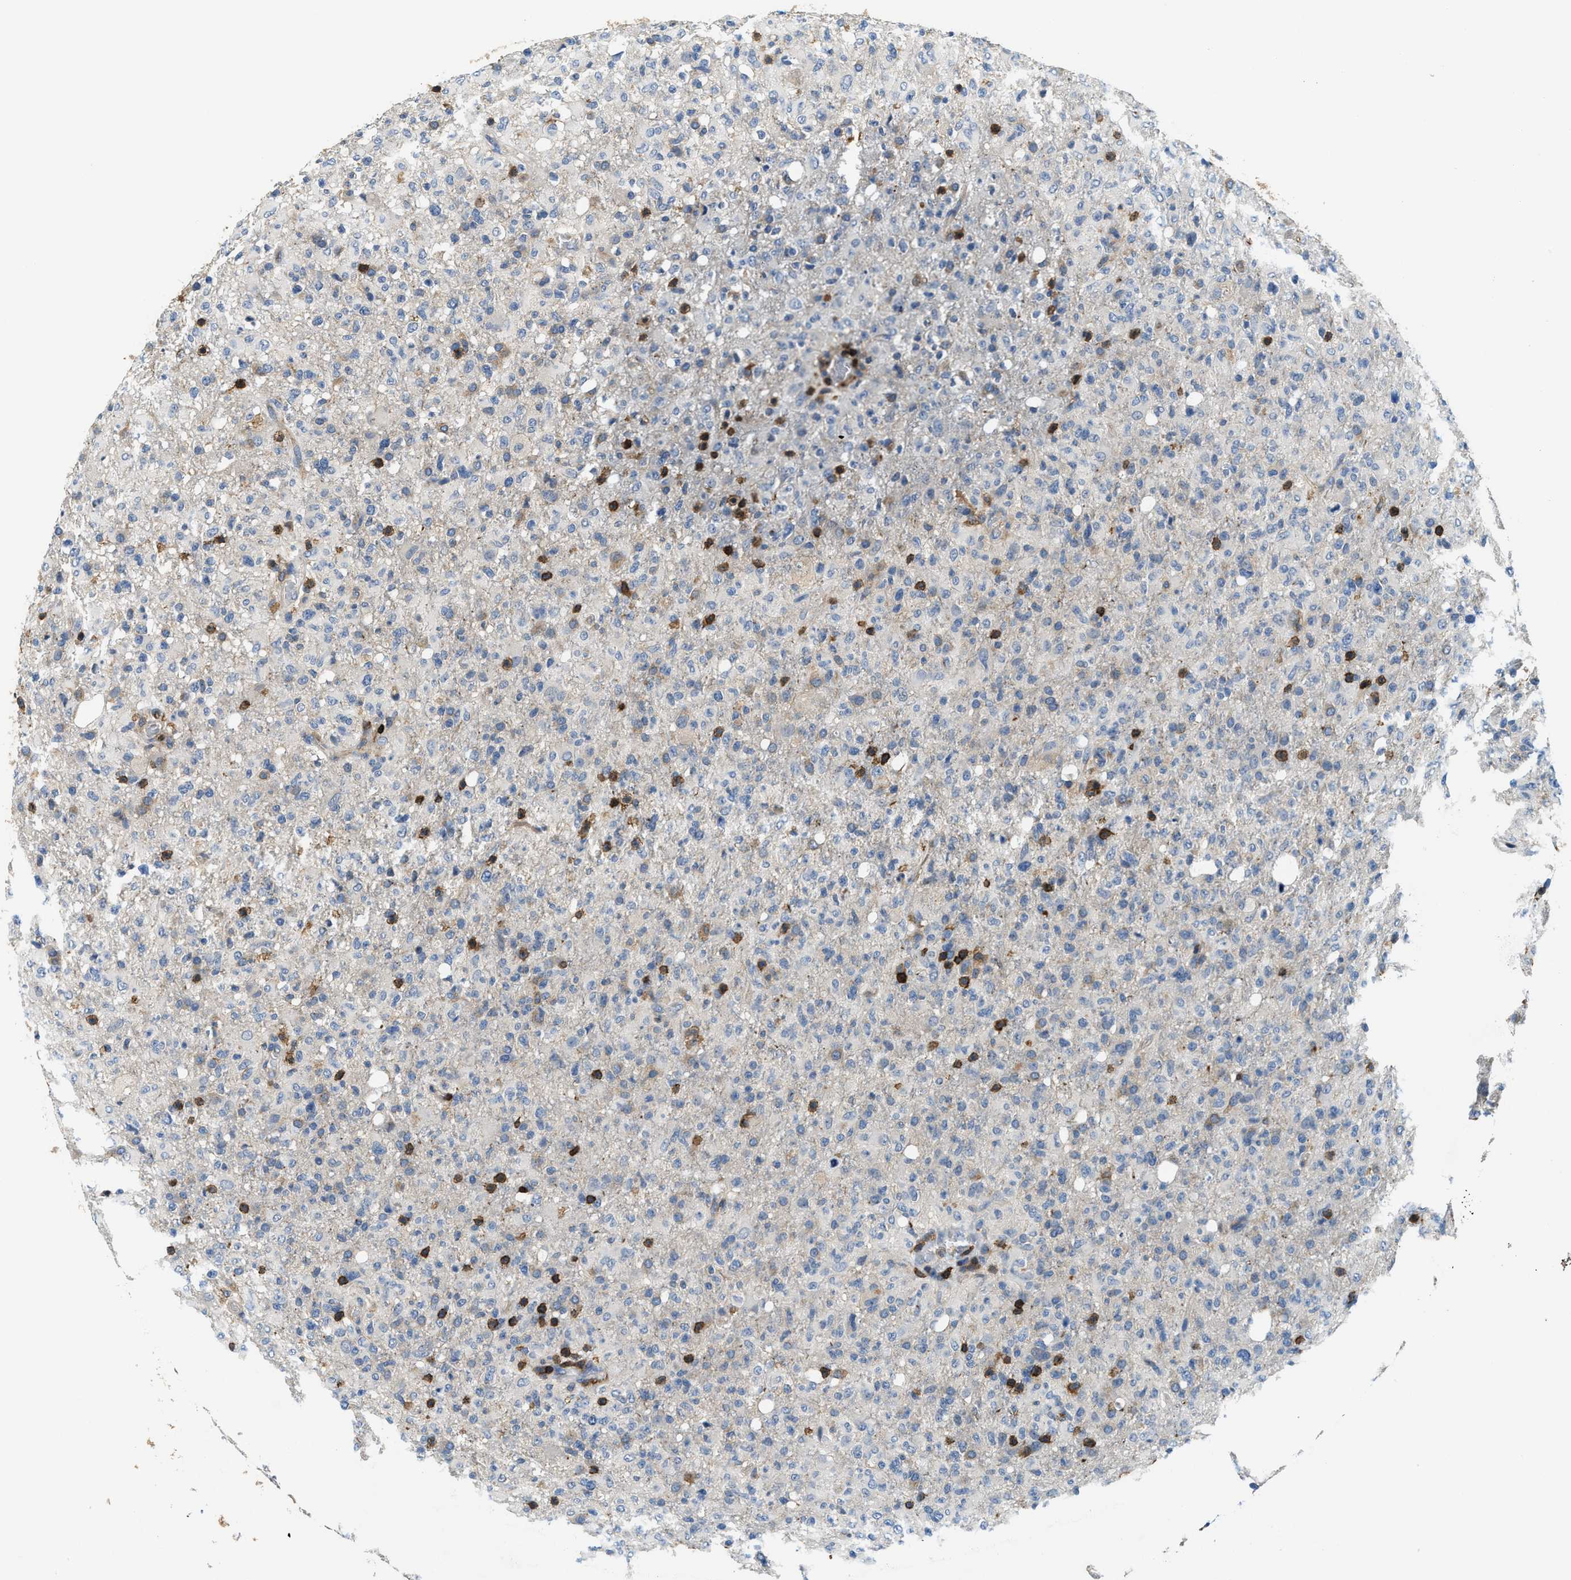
{"staining": {"intensity": "negative", "quantity": "none", "location": "none"}, "tissue": "glioma", "cell_type": "Tumor cells", "image_type": "cancer", "snomed": [{"axis": "morphology", "description": "Glioma, malignant, High grade"}, {"axis": "topography", "description": "Brain"}], "caption": "Immunohistochemical staining of human glioma demonstrates no significant positivity in tumor cells.", "gene": "MYO1G", "patient": {"sex": "female", "age": 57}}